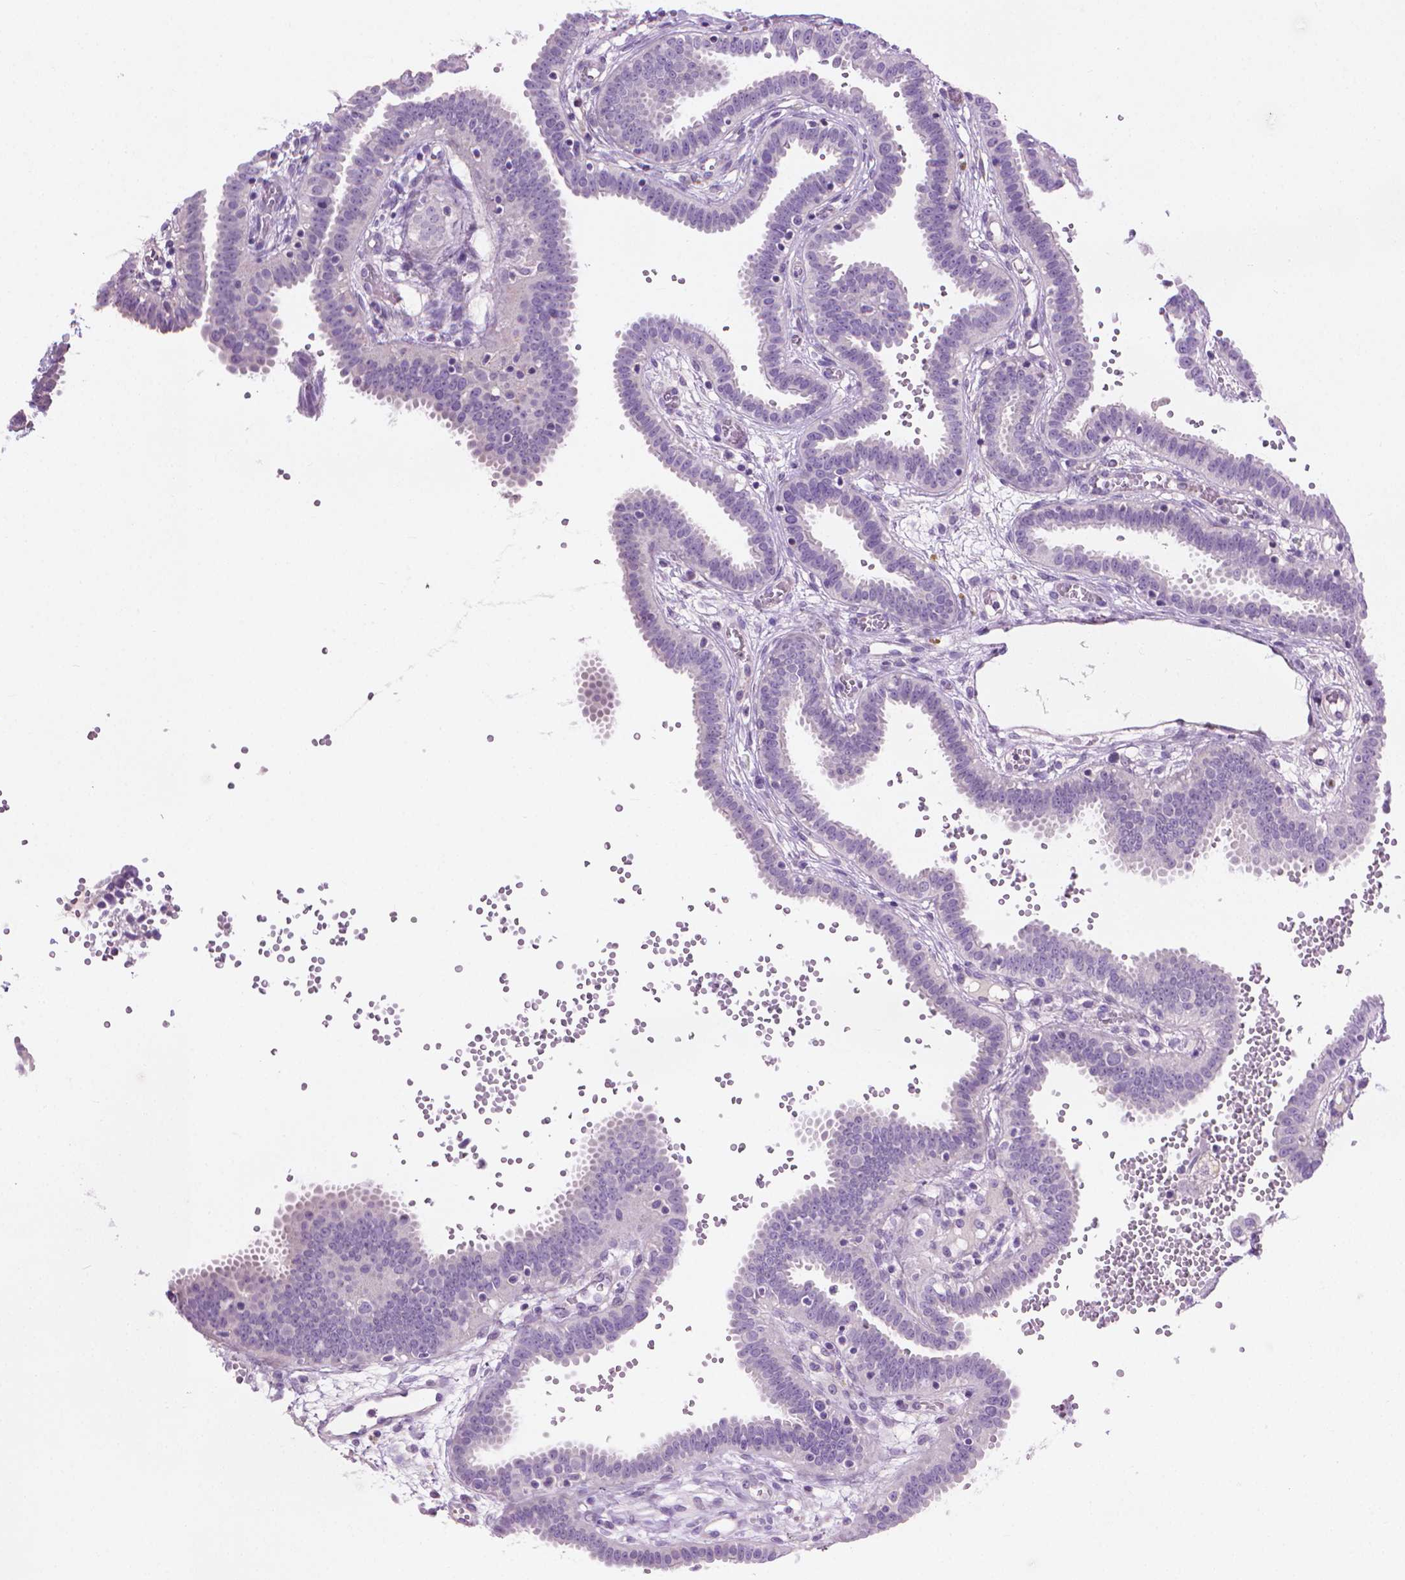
{"staining": {"intensity": "negative", "quantity": "none", "location": "none"}, "tissue": "fallopian tube", "cell_type": "Glandular cells", "image_type": "normal", "snomed": [{"axis": "morphology", "description": "Normal tissue, NOS"}, {"axis": "topography", "description": "Fallopian tube"}], "caption": "Glandular cells show no significant protein staining in unremarkable fallopian tube.", "gene": "KRT73", "patient": {"sex": "female", "age": 37}}